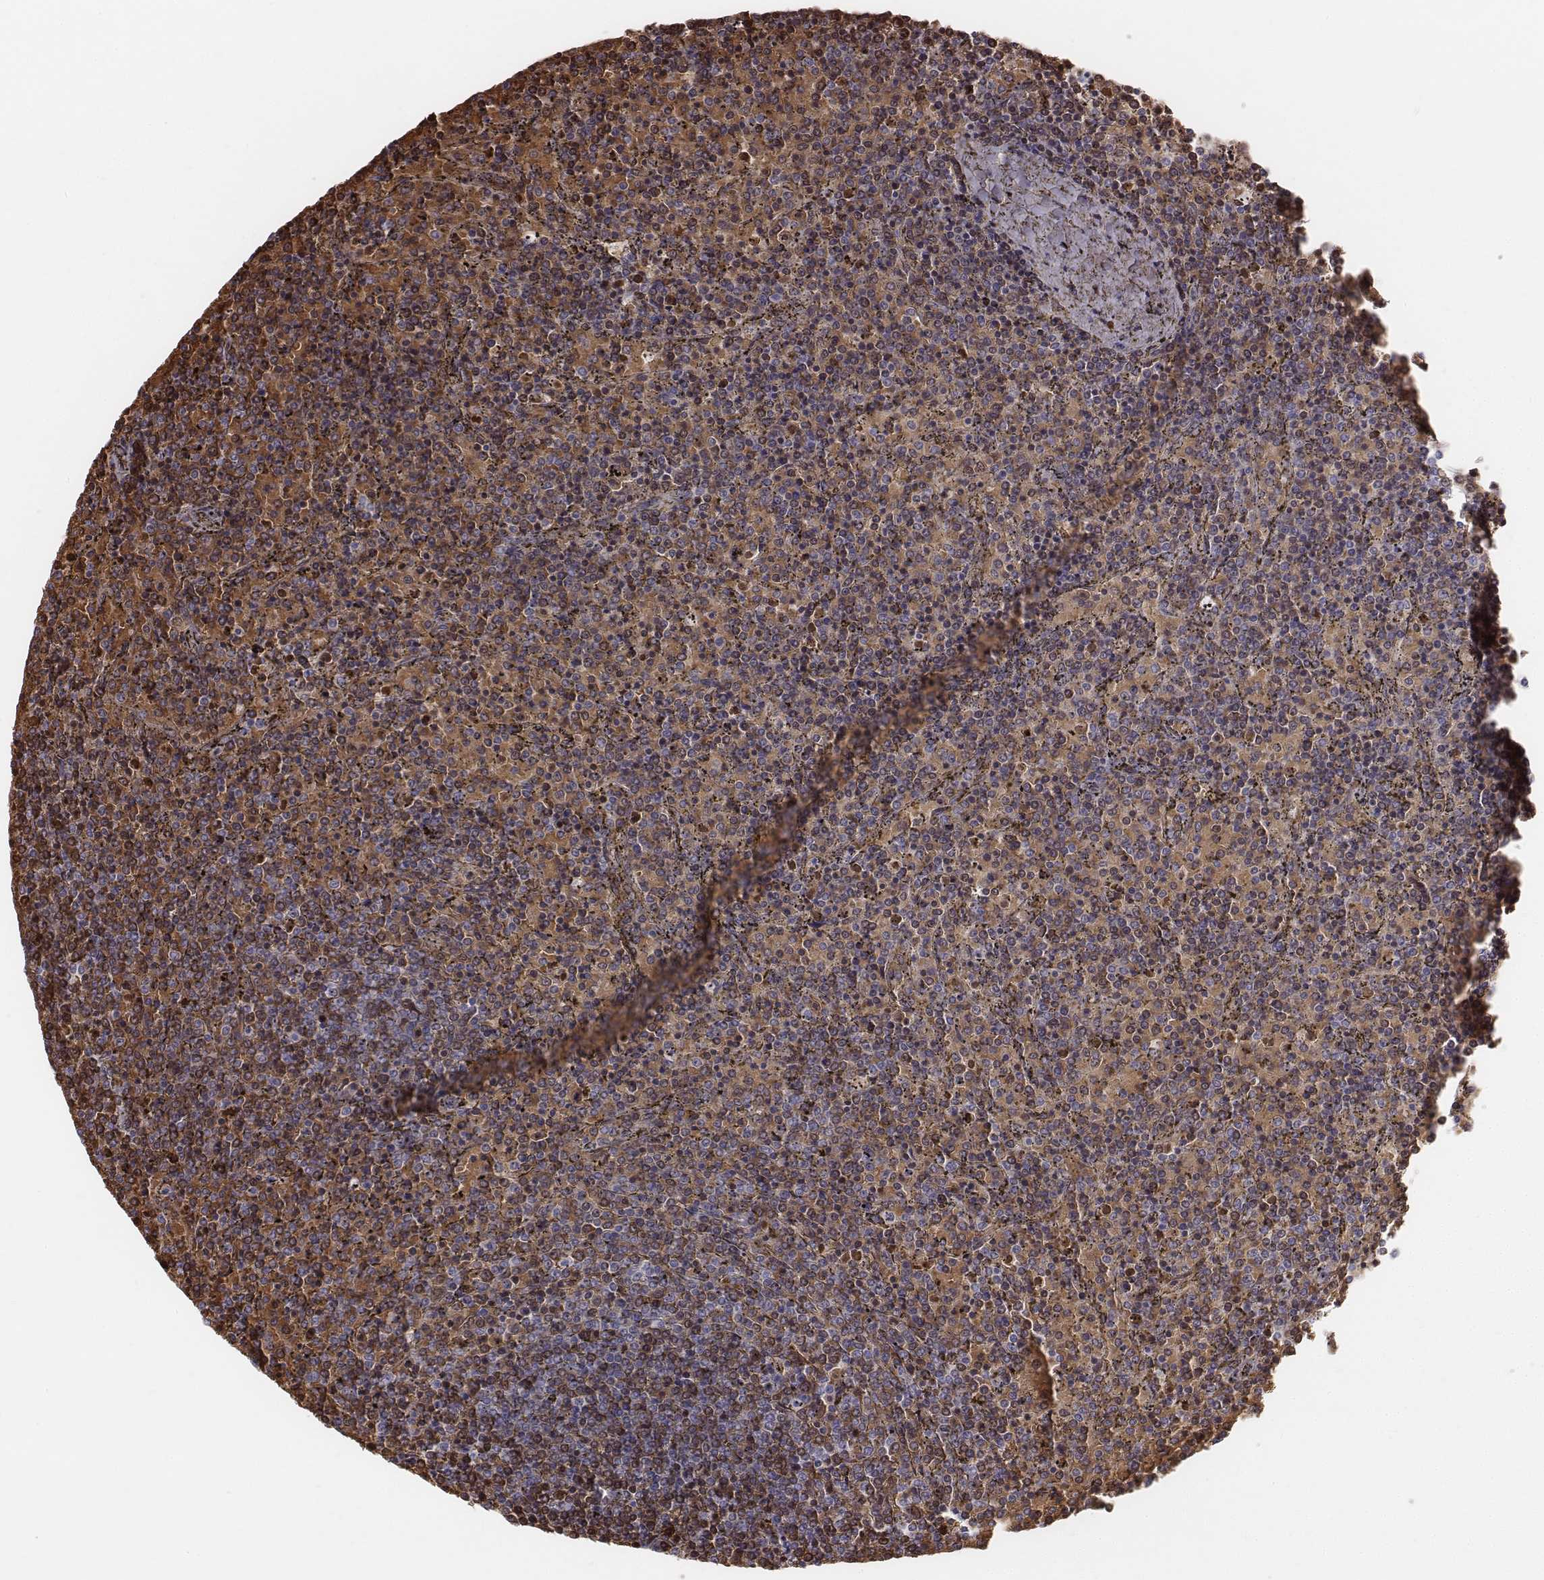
{"staining": {"intensity": "negative", "quantity": "none", "location": "none"}, "tissue": "lymphoma", "cell_type": "Tumor cells", "image_type": "cancer", "snomed": [{"axis": "morphology", "description": "Malignant lymphoma, non-Hodgkin's type, Low grade"}, {"axis": "topography", "description": "Spleen"}], "caption": "A micrograph of human lymphoma is negative for staining in tumor cells.", "gene": "HBZ", "patient": {"sex": "female", "age": 77}}